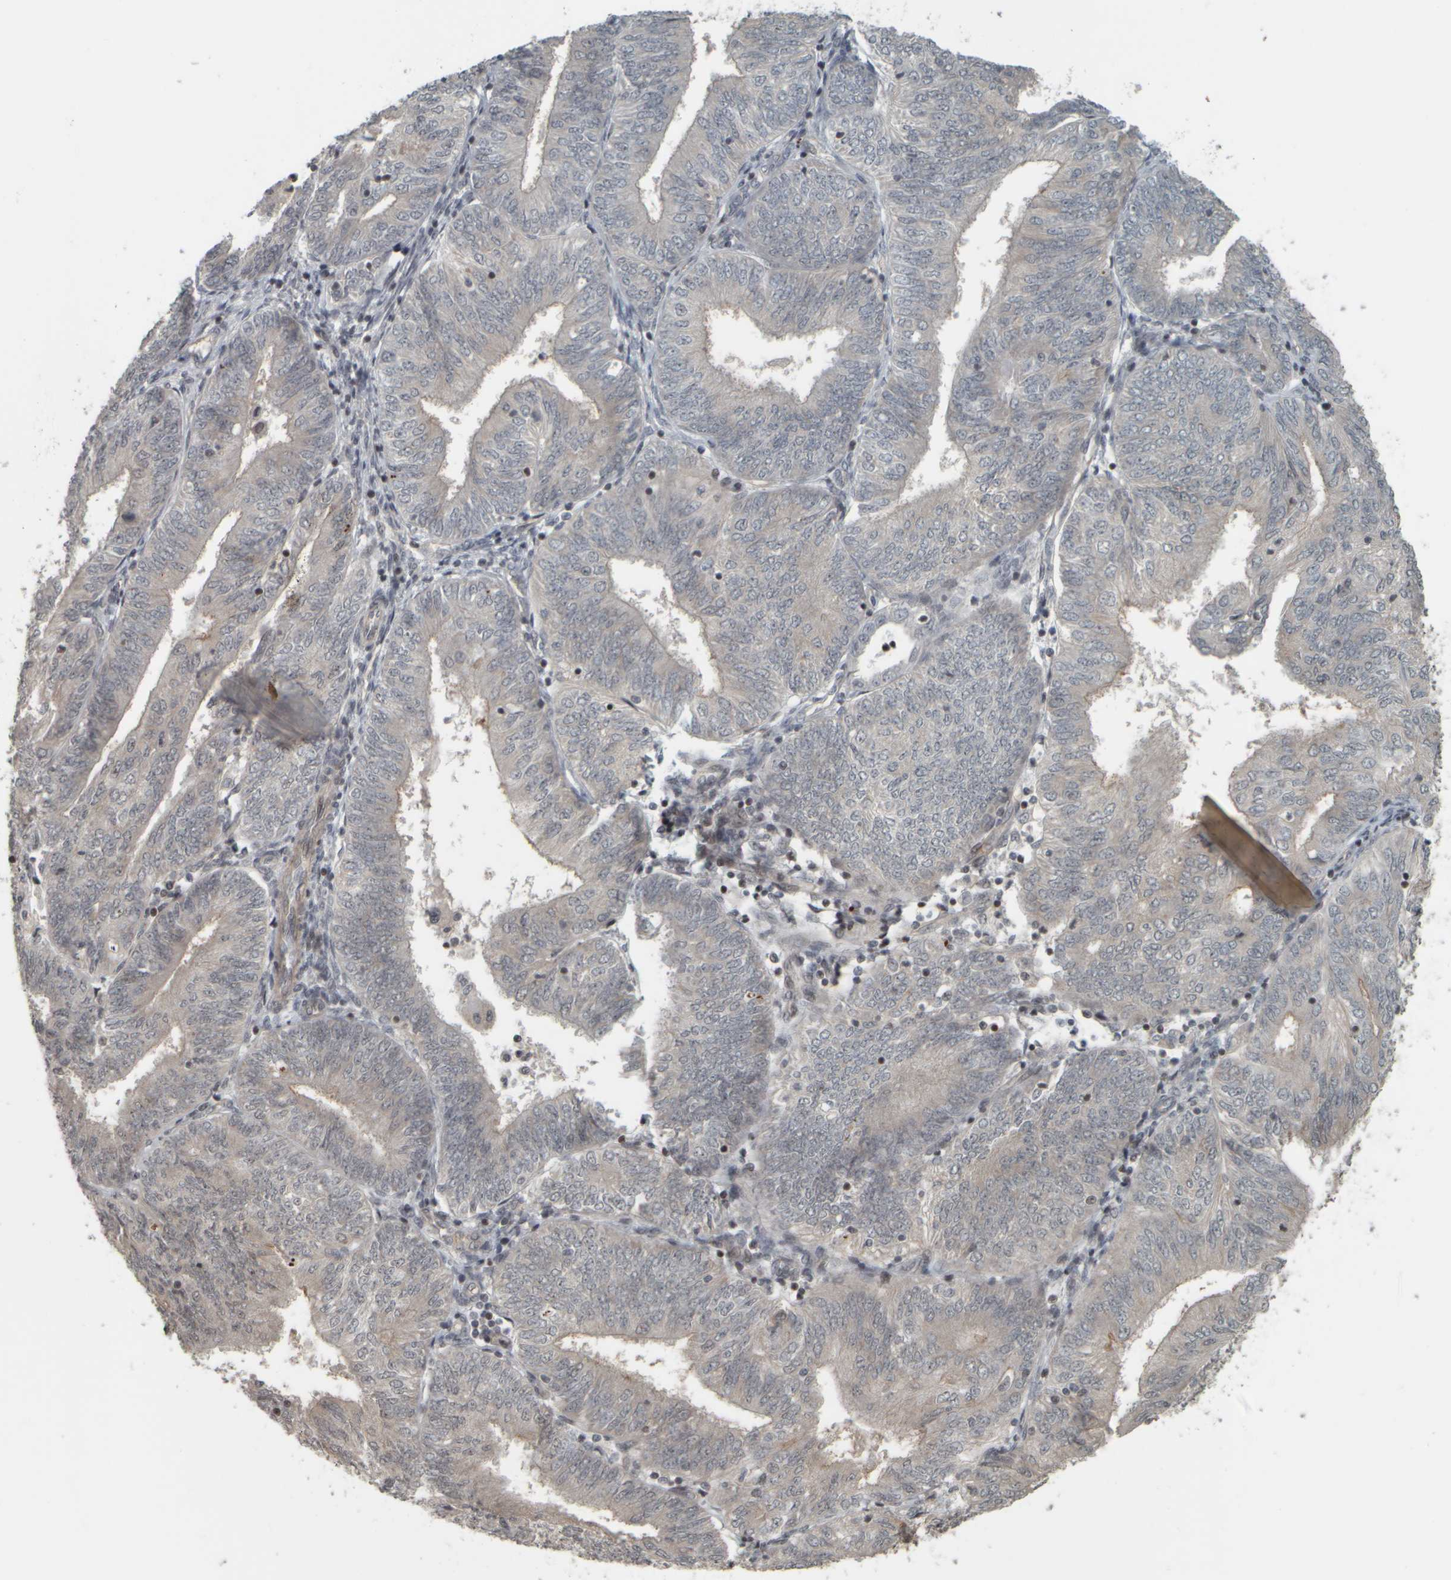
{"staining": {"intensity": "weak", "quantity": "<25%", "location": "cytoplasmic/membranous"}, "tissue": "endometrial cancer", "cell_type": "Tumor cells", "image_type": "cancer", "snomed": [{"axis": "morphology", "description": "Adenocarcinoma, NOS"}, {"axis": "topography", "description": "Endometrium"}], "caption": "Tumor cells show no significant protein positivity in endometrial adenocarcinoma.", "gene": "NAPG", "patient": {"sex": "female", "age": 58}}